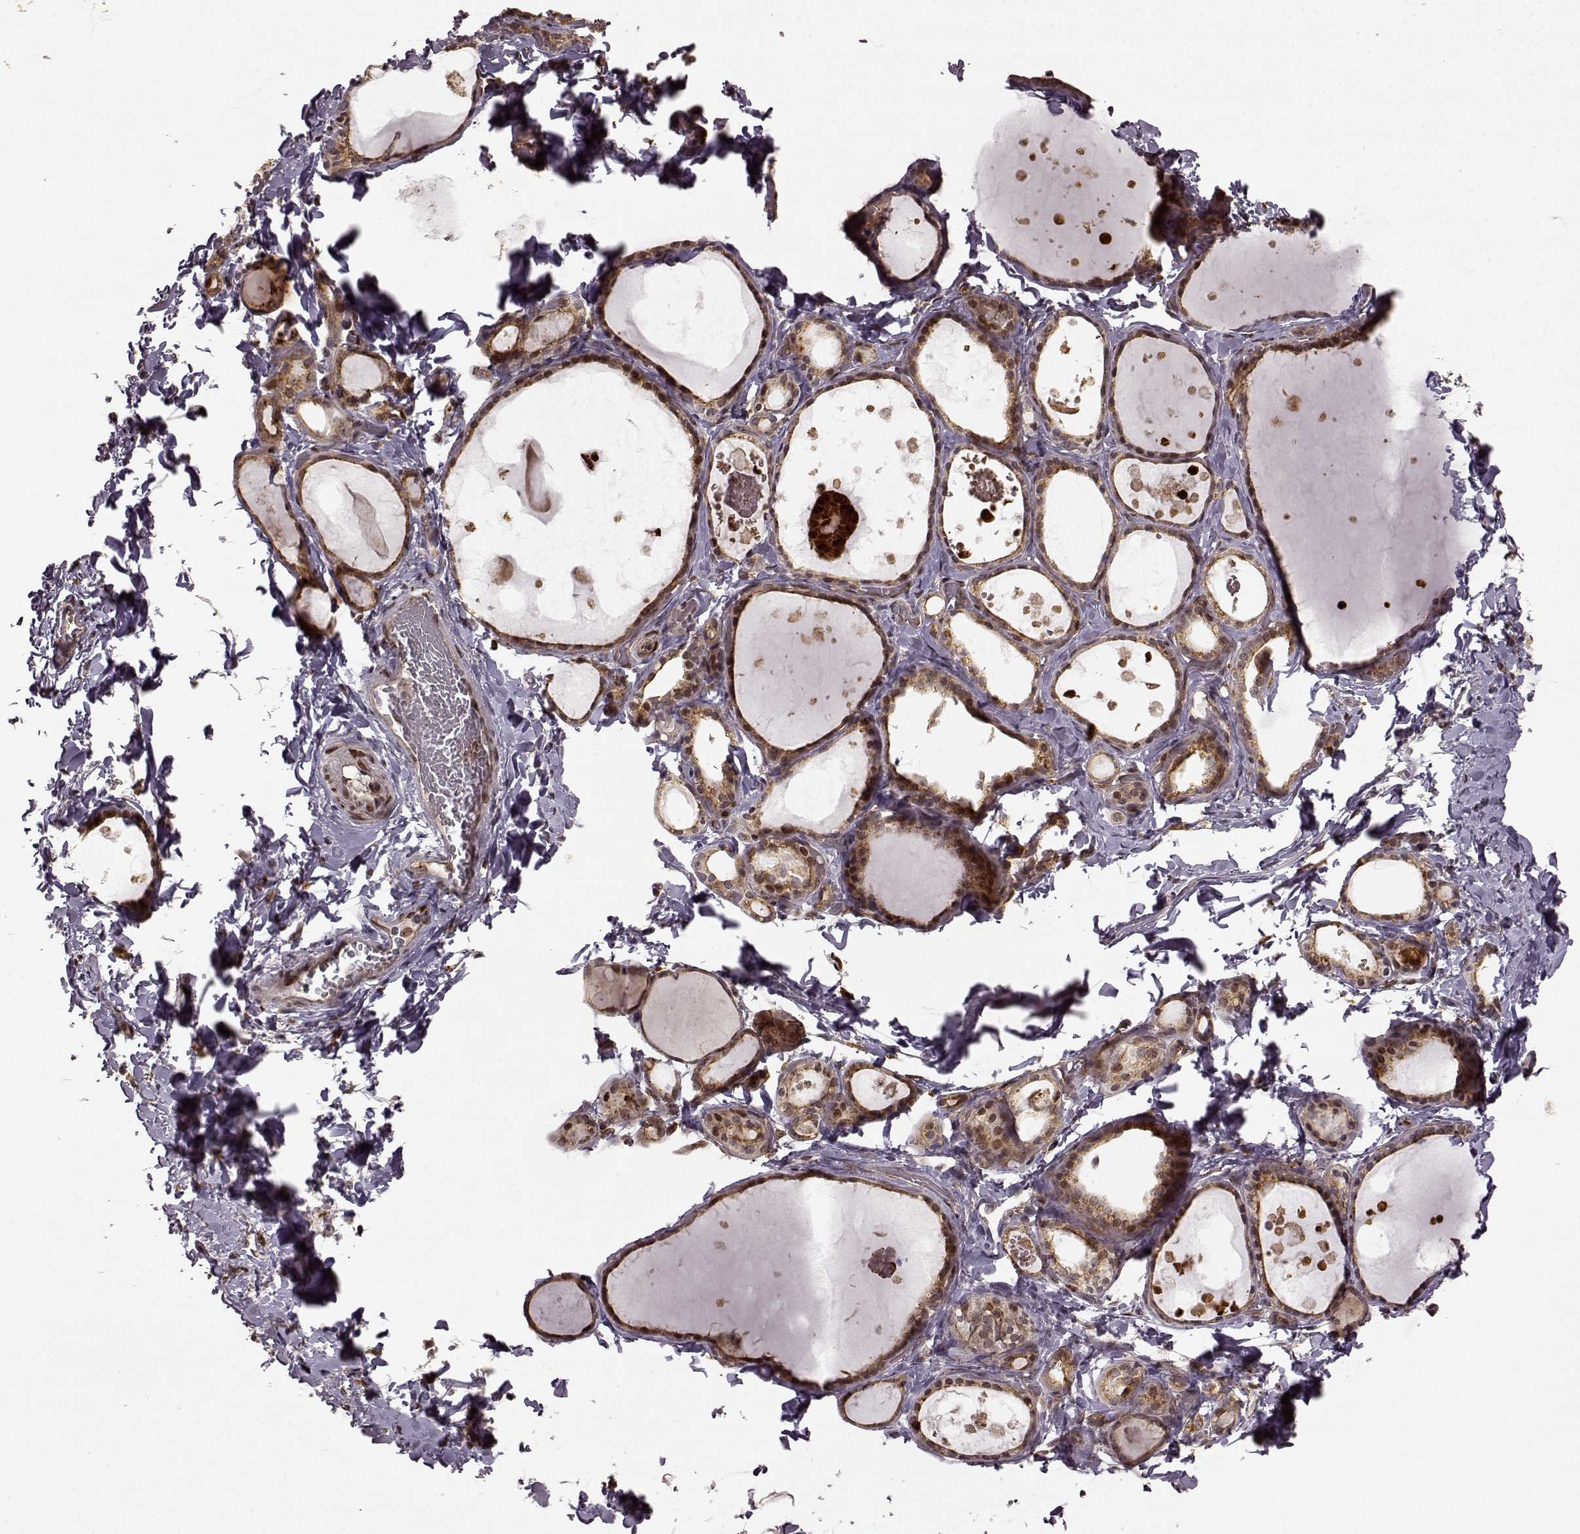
{"staining": {"intensity": "moderate", "quantity": "25%-75%", "location": "cytoplasmic/membranous"}, "tissue": "thyroid gland", "cell_type": "Glandular cells", "image_type": "normal", "snomed": [{"axis": "morphology", "description": "Normal tissue, NOS"}, {"axis": "topography", "description": "Thyroid gland"}], "caption": "Protein expression analysis of unremarkable thyroid gland exhibits moderate cytoplasmic/membranous positivity in about 25%-75% of glandular cells.", "gene": "SLC12A9", "patient": {"sex": "female", "age": 56}}